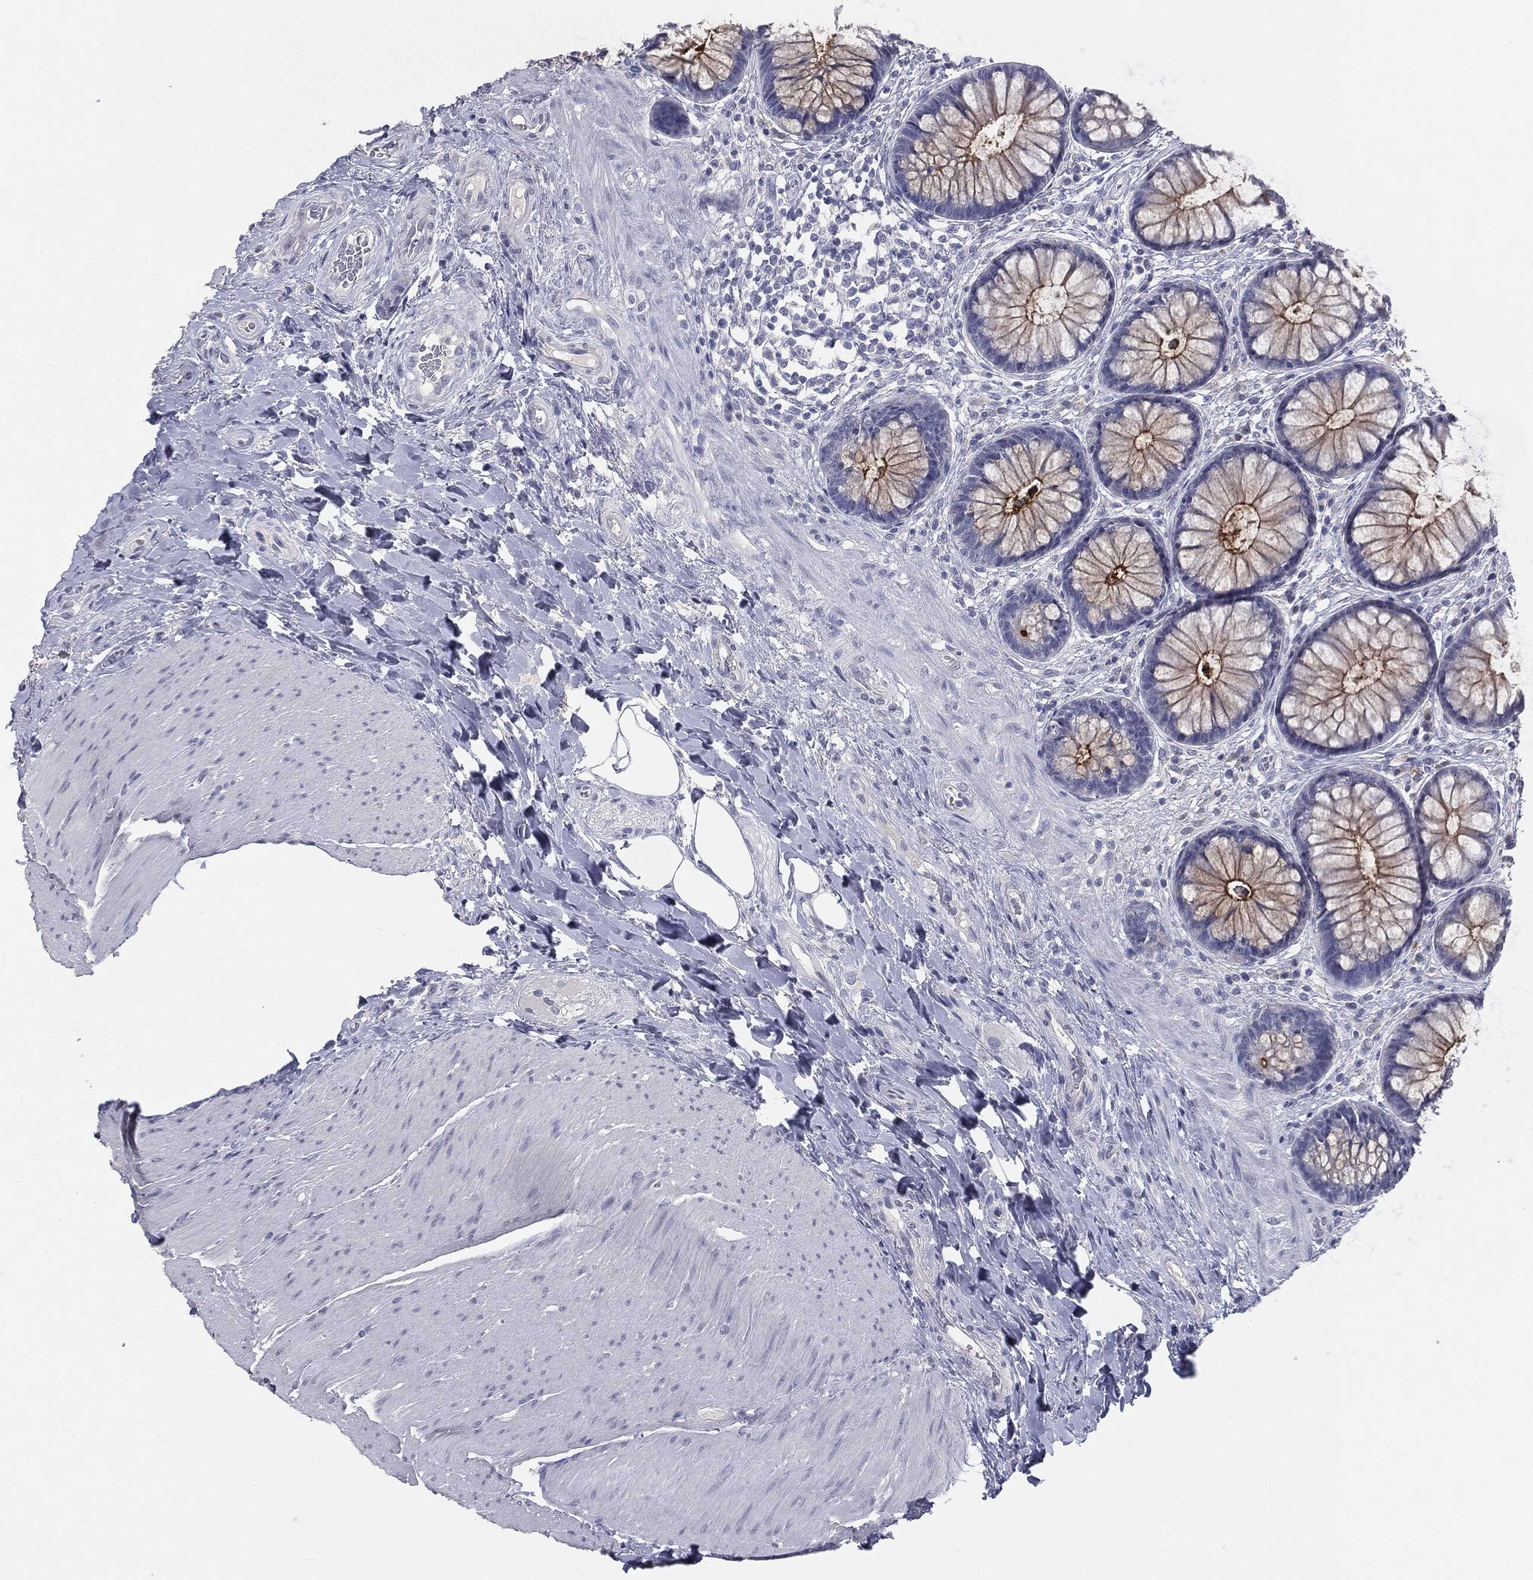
{"staining": {"intensity": "strong", "quantity": "25%-75%", "location": "cytoplasmic/membranous"}, "tissue": "rectum", "cell_type": "Glandular cells", "image_type": "normal", "snomed": [{"axis": "morphology", "description": "Normal tissue, NOS"}, {"axis": "topography", "description": "Rectum"}], "caption": "A brown stain labels strong cytoplasmic/membranous positivity of a protein in glandular cells of normal human rectum. (DAB = brown stain, brightfield microscopy at high magnification).", "gene": "MUC1", "patient": {"sex": "female", "age": 58}}